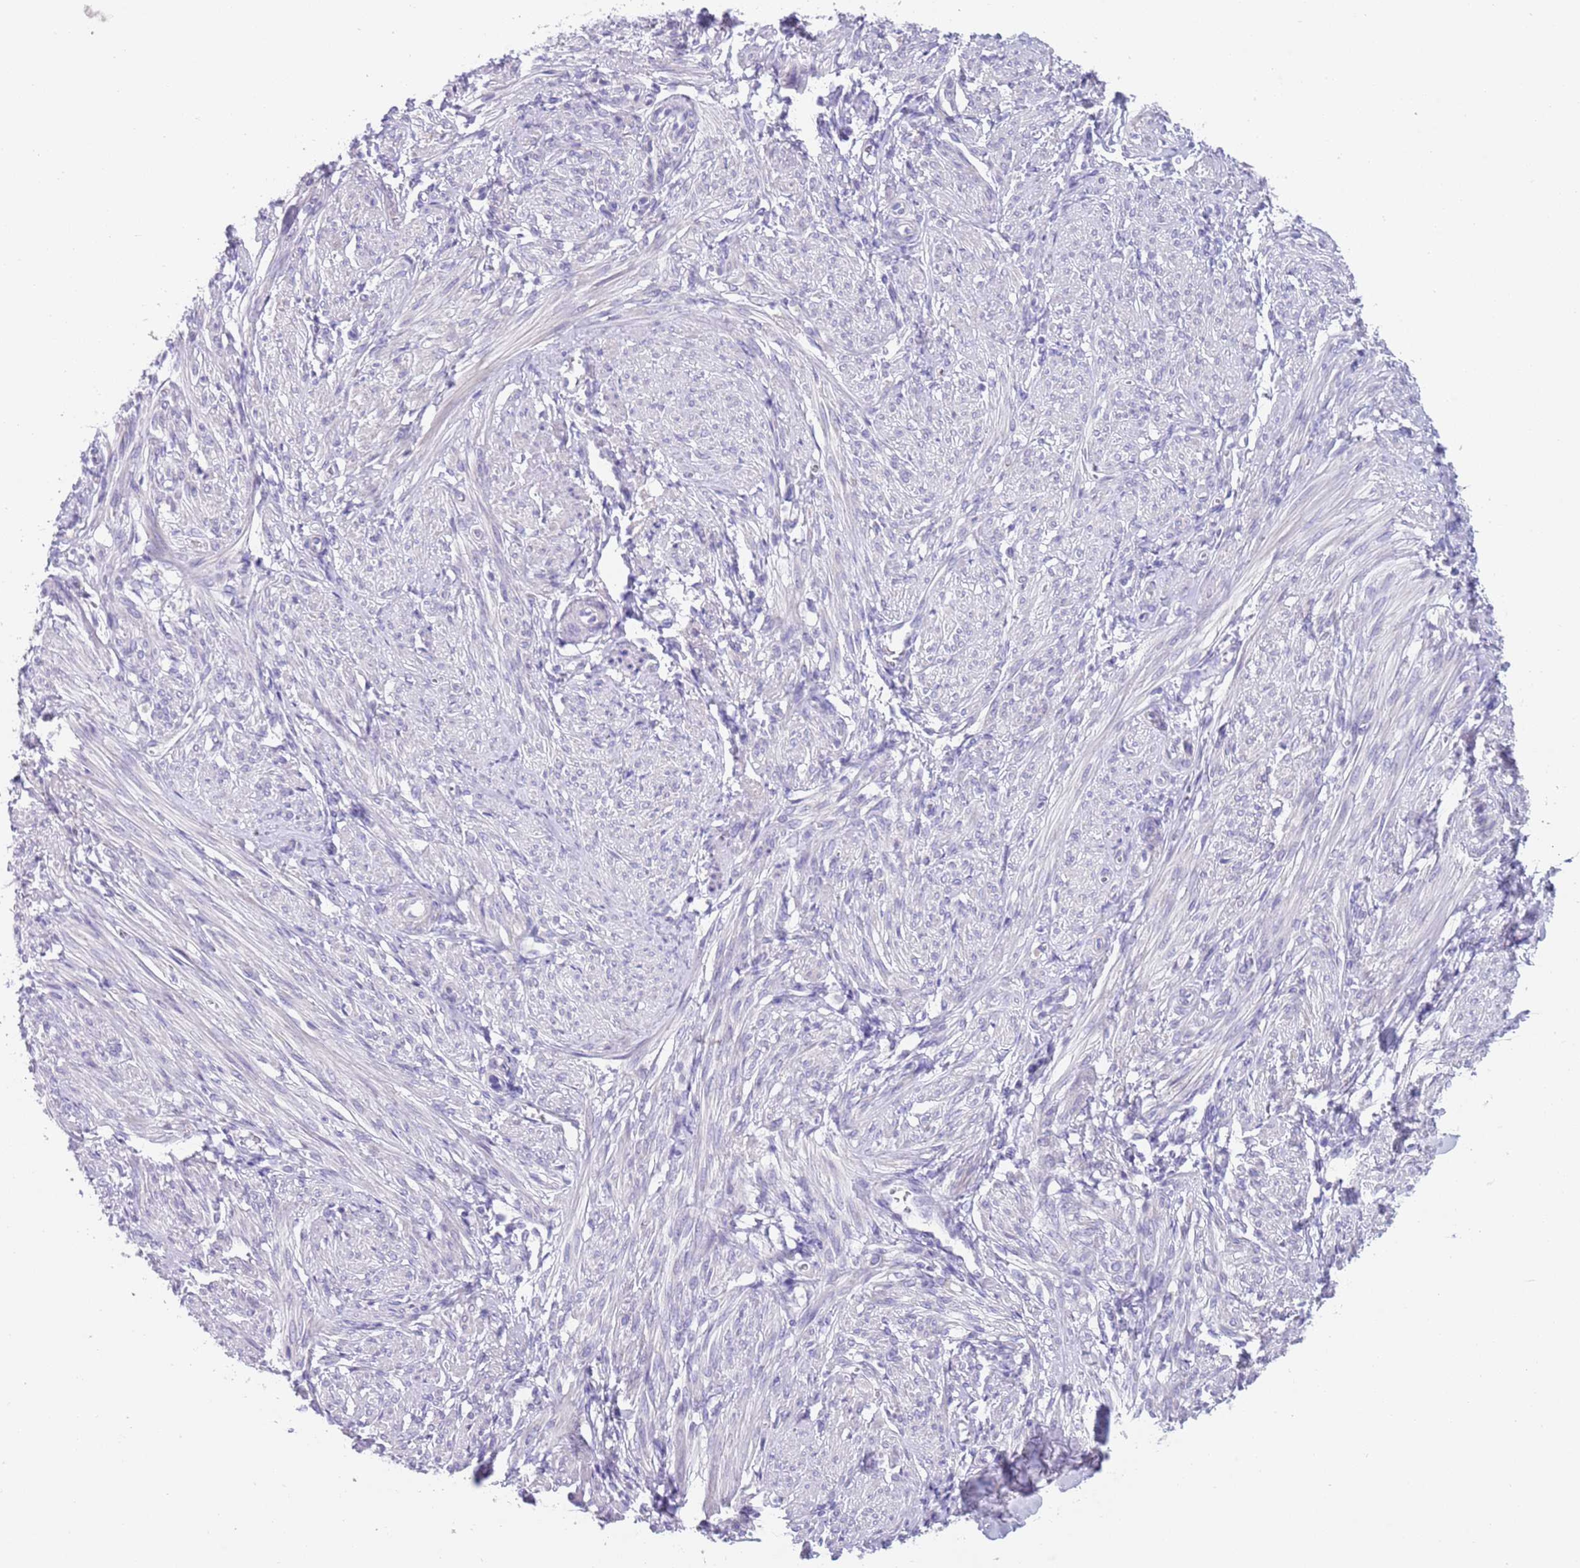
{"staining": {"intensity": "negative", "quantity": "none", "location": "none"}, "tissue": "smooth muscle", "cell_type": "Smooth muscle cells", "image_type": "normal", "snomed": [{"axis": "morphology", "description": "Normal tissue, NOS"}, {"axis": "topography", "description": "Smooth muscle"}], "caption": "The IHC photomicrograph has no significant positivity in smooth muscle cells of smooth muscle. (Stains: DAB (3,3'-diaminobenzidine) immunohistochemistry (IHC) with hematoxylin counter stain, Microscopy: brightfield microscopy at high magnification).", "gene": "SPIRE2", "patient": {"sex": "female", "age": 39}}